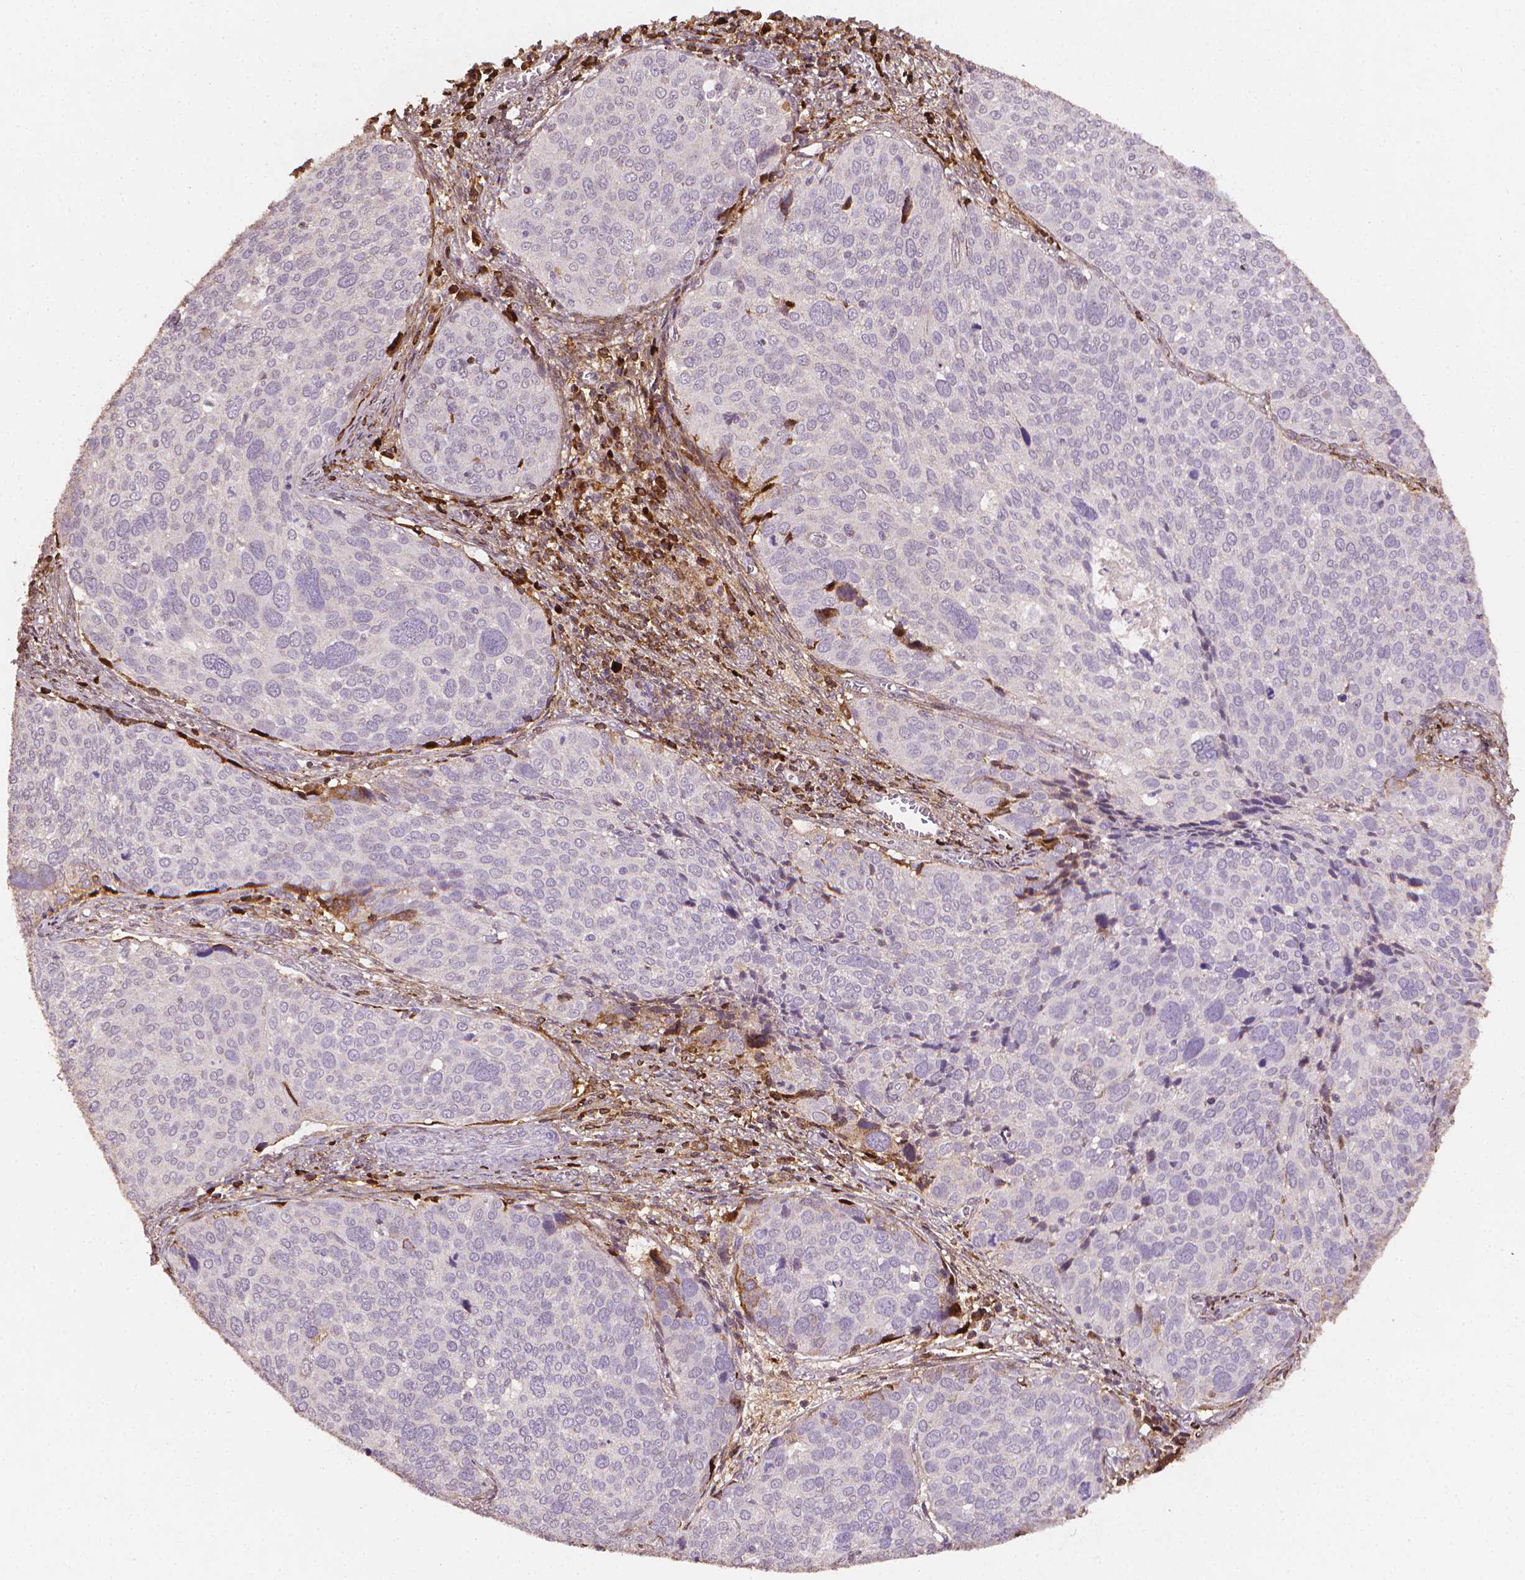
{"staining": {"intensity": "negative", "quantity": "none", "location": "none"}, "tissue": "cervical cancer", "cell_type": "Tumor cells", "image_type": "cancer", "snomed": [{"axis": "morphology", "description": "Squamous cell carcinoma, NOS"}, {"axis": "topography", "description": "Cervix"}], "caption": "Immunohistochemical staining of cervical squamous cell carcinoma displays no significant staining in tumor cells. (Stains: DAB (3,3'-diaminobenzidine) immunohistochemistry (IHC) with hematoxylin counter stain, Microscopy: brightfield microscopy at high magnification).", "gene": "DCN", "patient": {"sex": "female", "age": 39}}